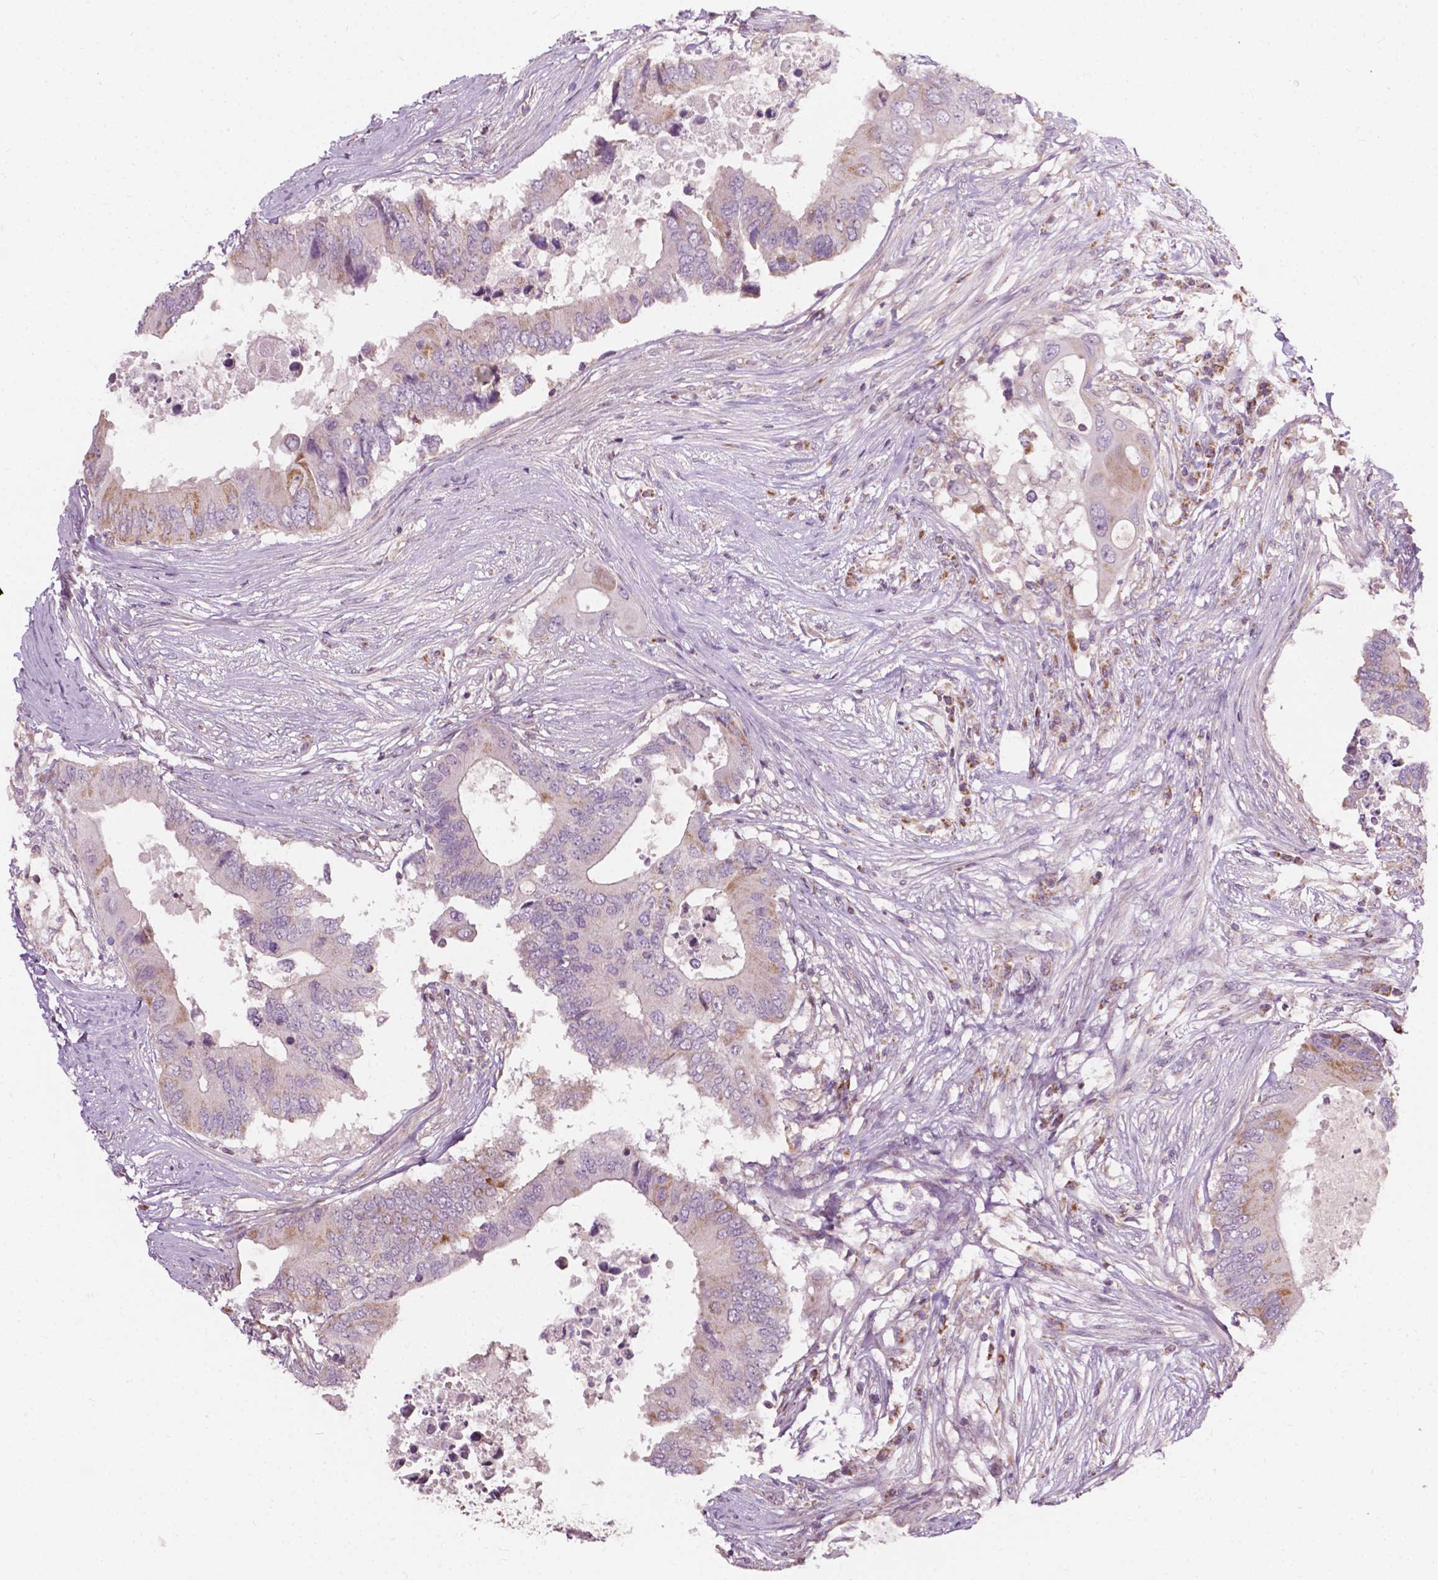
{"staining": {"intensity": "moderate", "quantity": "<25%", "location": "cytoplasmic/membranous"}, "tissue": "colorectal cancer", "cell_type": "Tumor cells", "image_type": "cancer", "snomed": [{"axis": "morphology", "description": "Adenocarcinoma, NOS"}, {"axis": "topography", "description": "Colon"}], "caption": "This photomicrograph reveals immunohistochemistry (IHC) staining of adenocarcinoma (colorectal), with low moderate cytoplasmic/membranous positivity in about <25% of tumor cells.", "gene": "NDUFA10", "patient": {"sex": "male", "age": 71}}